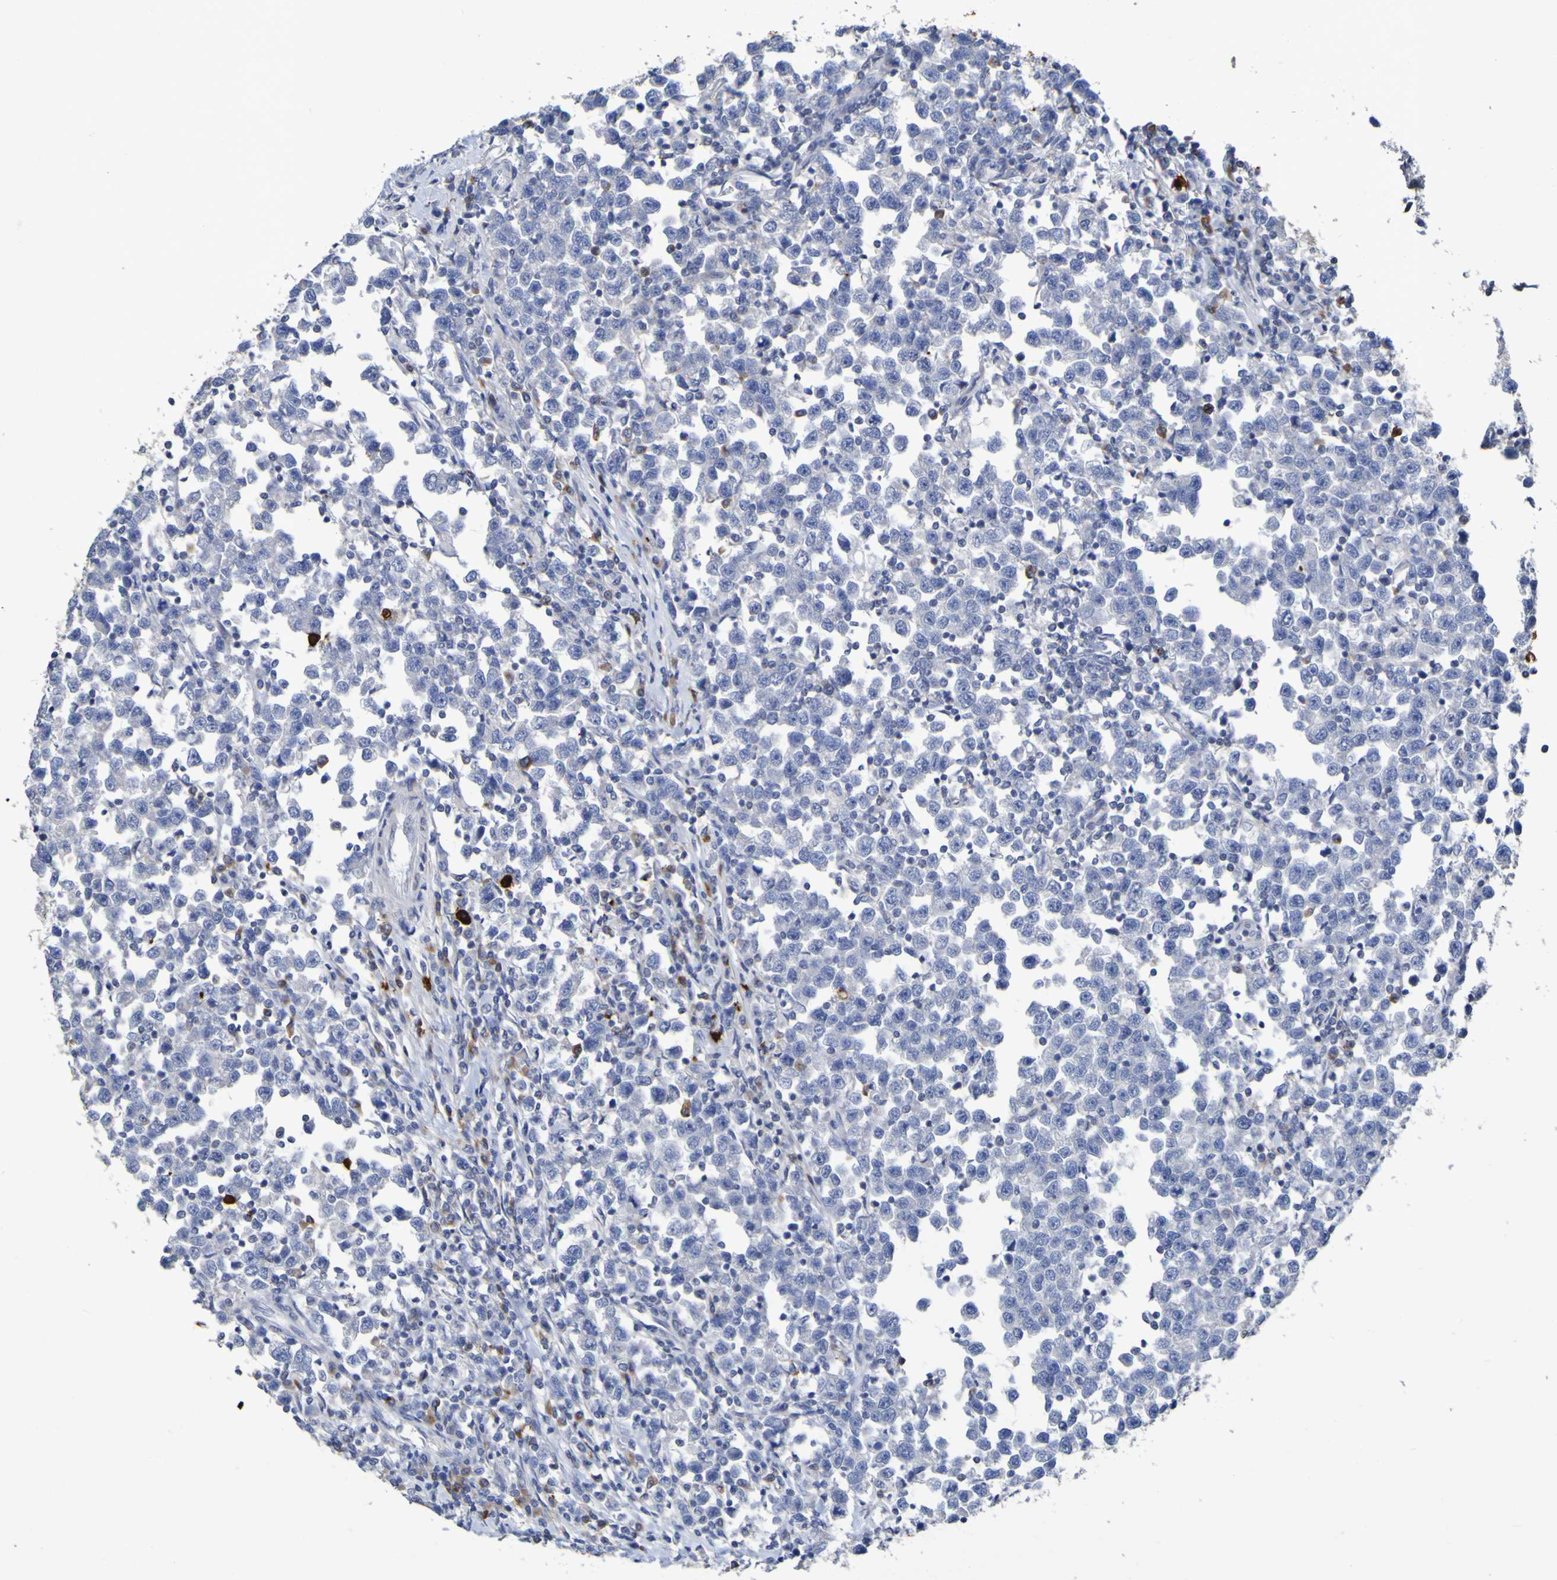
{"staining": {"intensity": "negative", "quantity": "none", "location": "none"}, "tissue": "testis cancer", "cell_type": "Tumor cells", "image_type": "cancer", "snomed": [{"axis": "morphology", "description": "Seminoma, NOS"}, {"axis": "topography", "description": "Testis"}], "caption": "Testis cancer stained for a protein using immunohistochemistry (IHC) exhibits no expression tumor cells.", "gene": "C11orf24", "patient": {"sex": "male", "age": 43}}